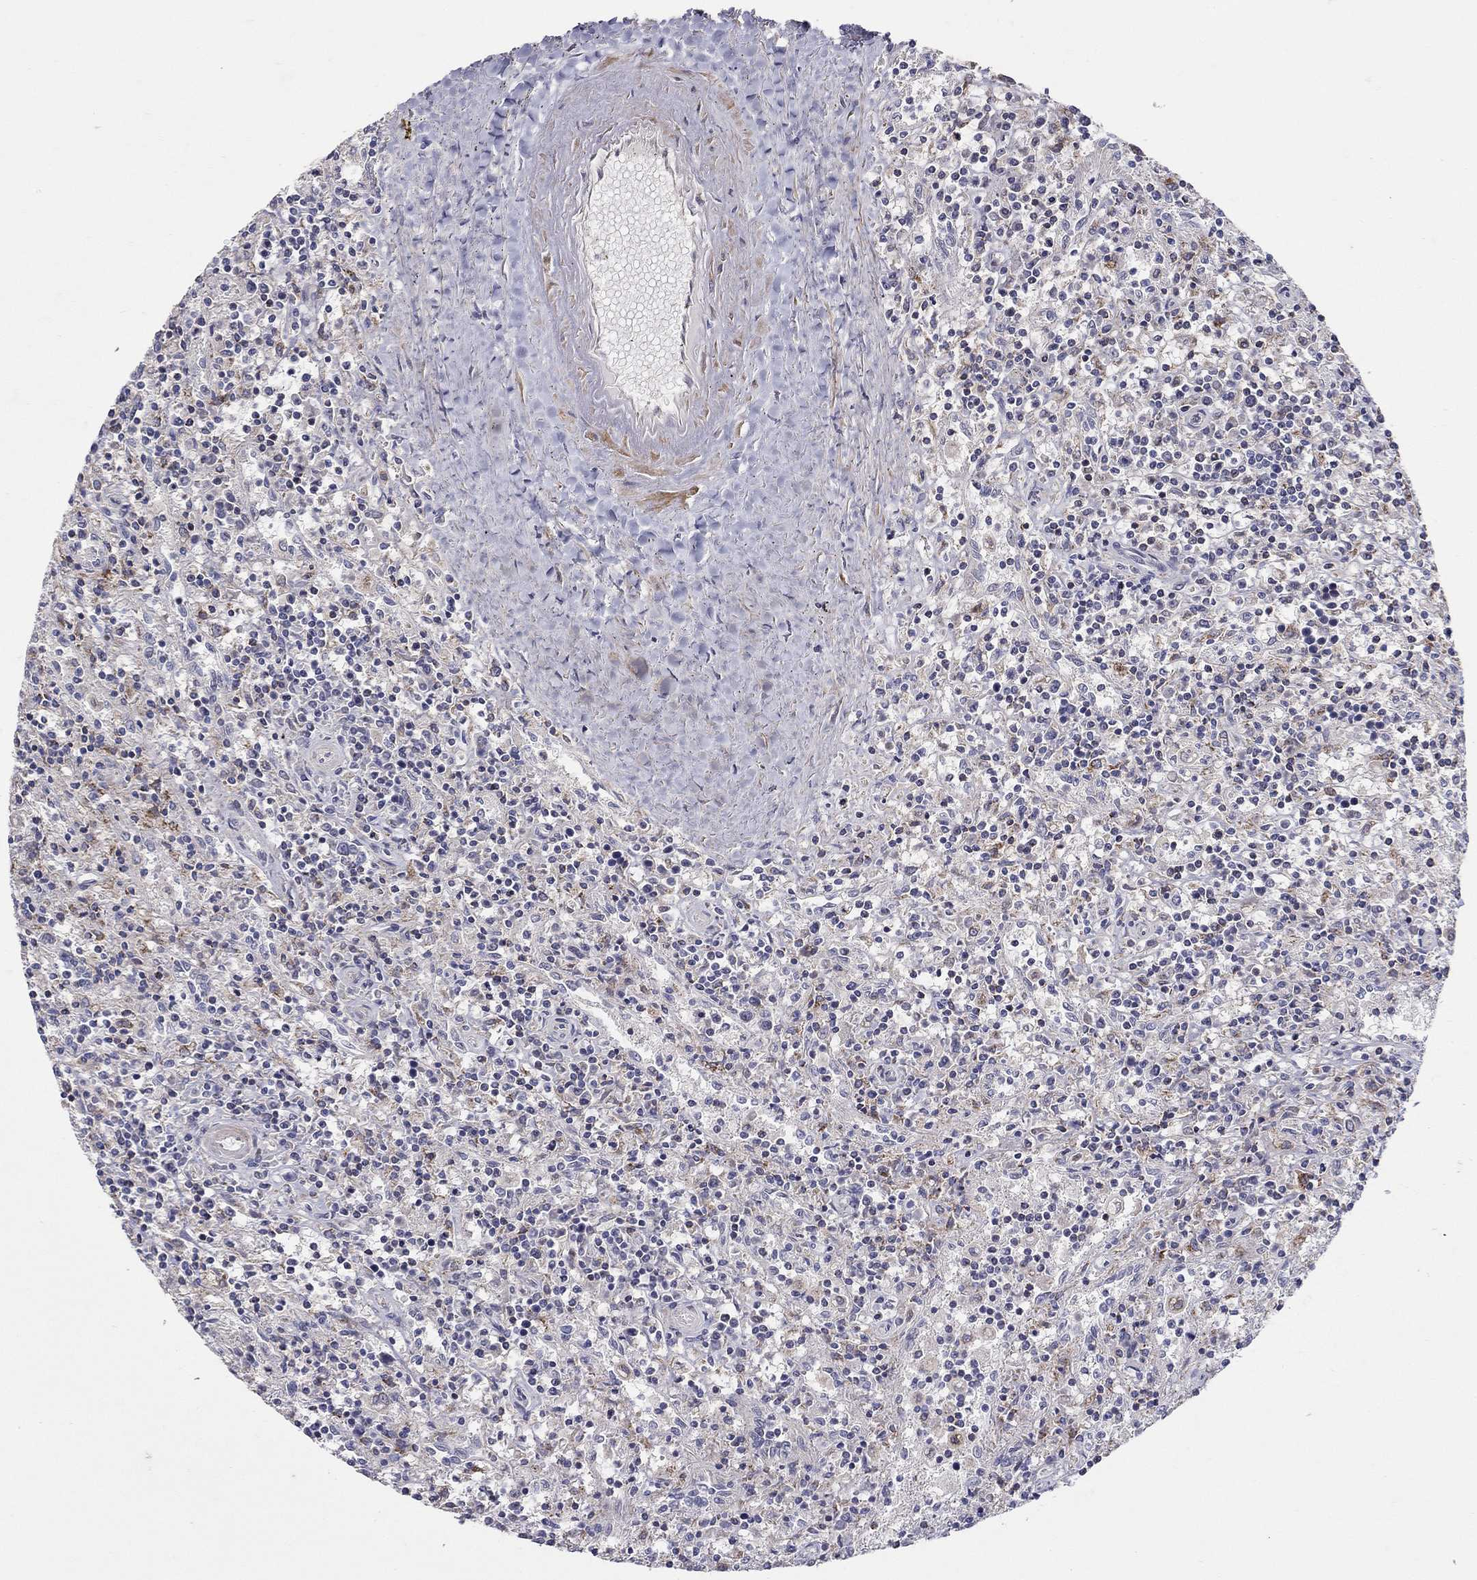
{"staining": {"intensity": "negative", "quantity": "none", "location": "none"}, "tissue": "lymphoma", "cell_type": "Tumor cells", "image_type": "cancer", "snomed": [{"axis": "morphology", "description": "Malignant lymphoma, non-Hodgkin's type, Low grade"}, {"axis": "topography", "description": "Spleen"}], "caption": "The immunohistochemistry (IHC) image has no significant staining in tumor cells of low-grade malignant lymphoma, non-Hodgkin's type tissue.", "gene": "HMX2", "patient": {"sex": "male", "age": 62}}